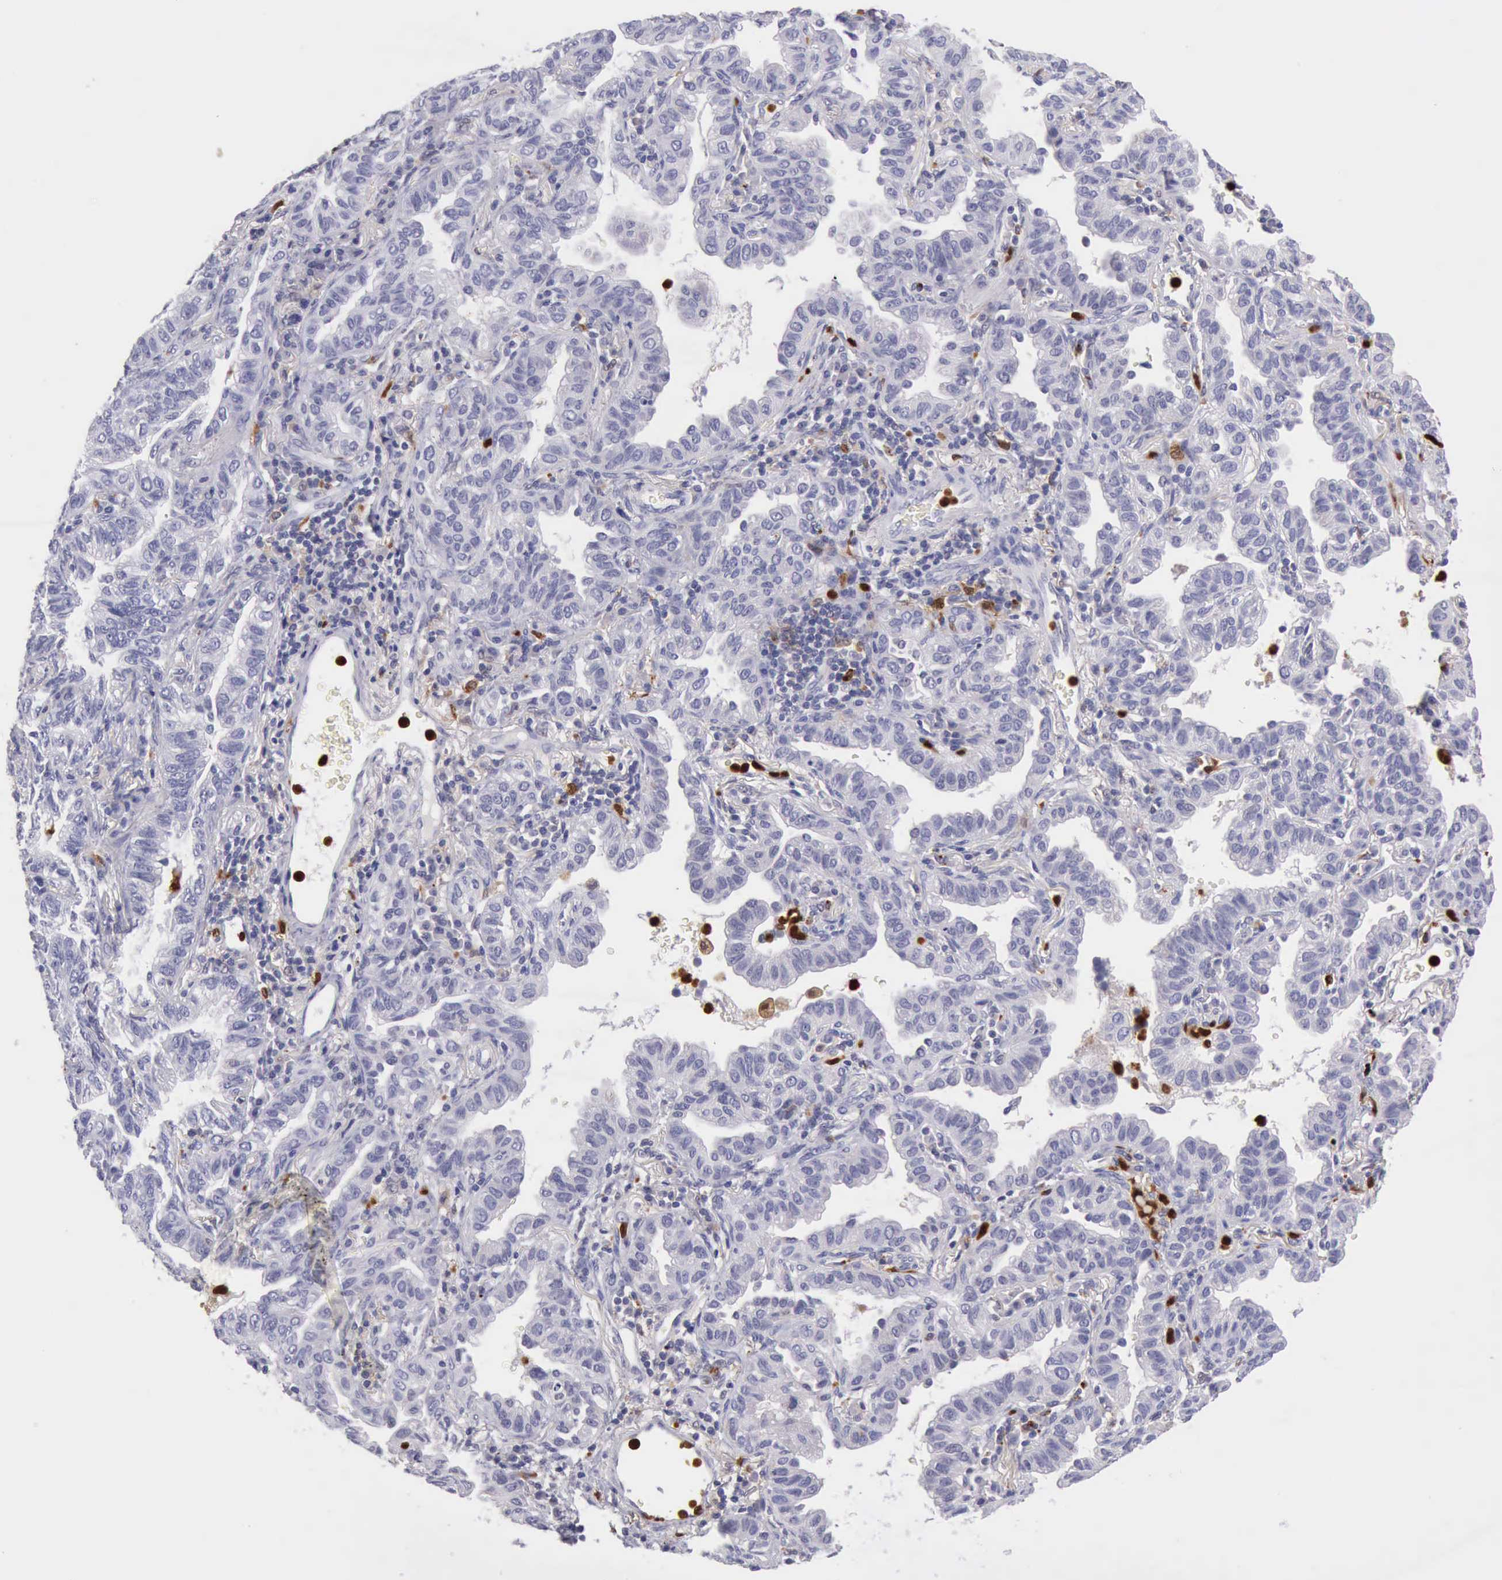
{"staining": {"intensity": "negative", "quantity": "none", "location": "none"}, "tissue": "lung cancer", "cell_type": "Tumor cells", "image_type": "cancer", "snomed": [{"axis": "morphology", "description": "Adenocarcinoma, NOS"}, {"axis": "topography", "description": "Lung"}], "caption": "The photomicrograph shows no staining of tumor cells in lung cancer (adenocarcinoma). (Immunohistochemistry, brightfield microscopy, high magnification).", "gene": "CSTA", "patient": {"sex": "female", "age": 50}}